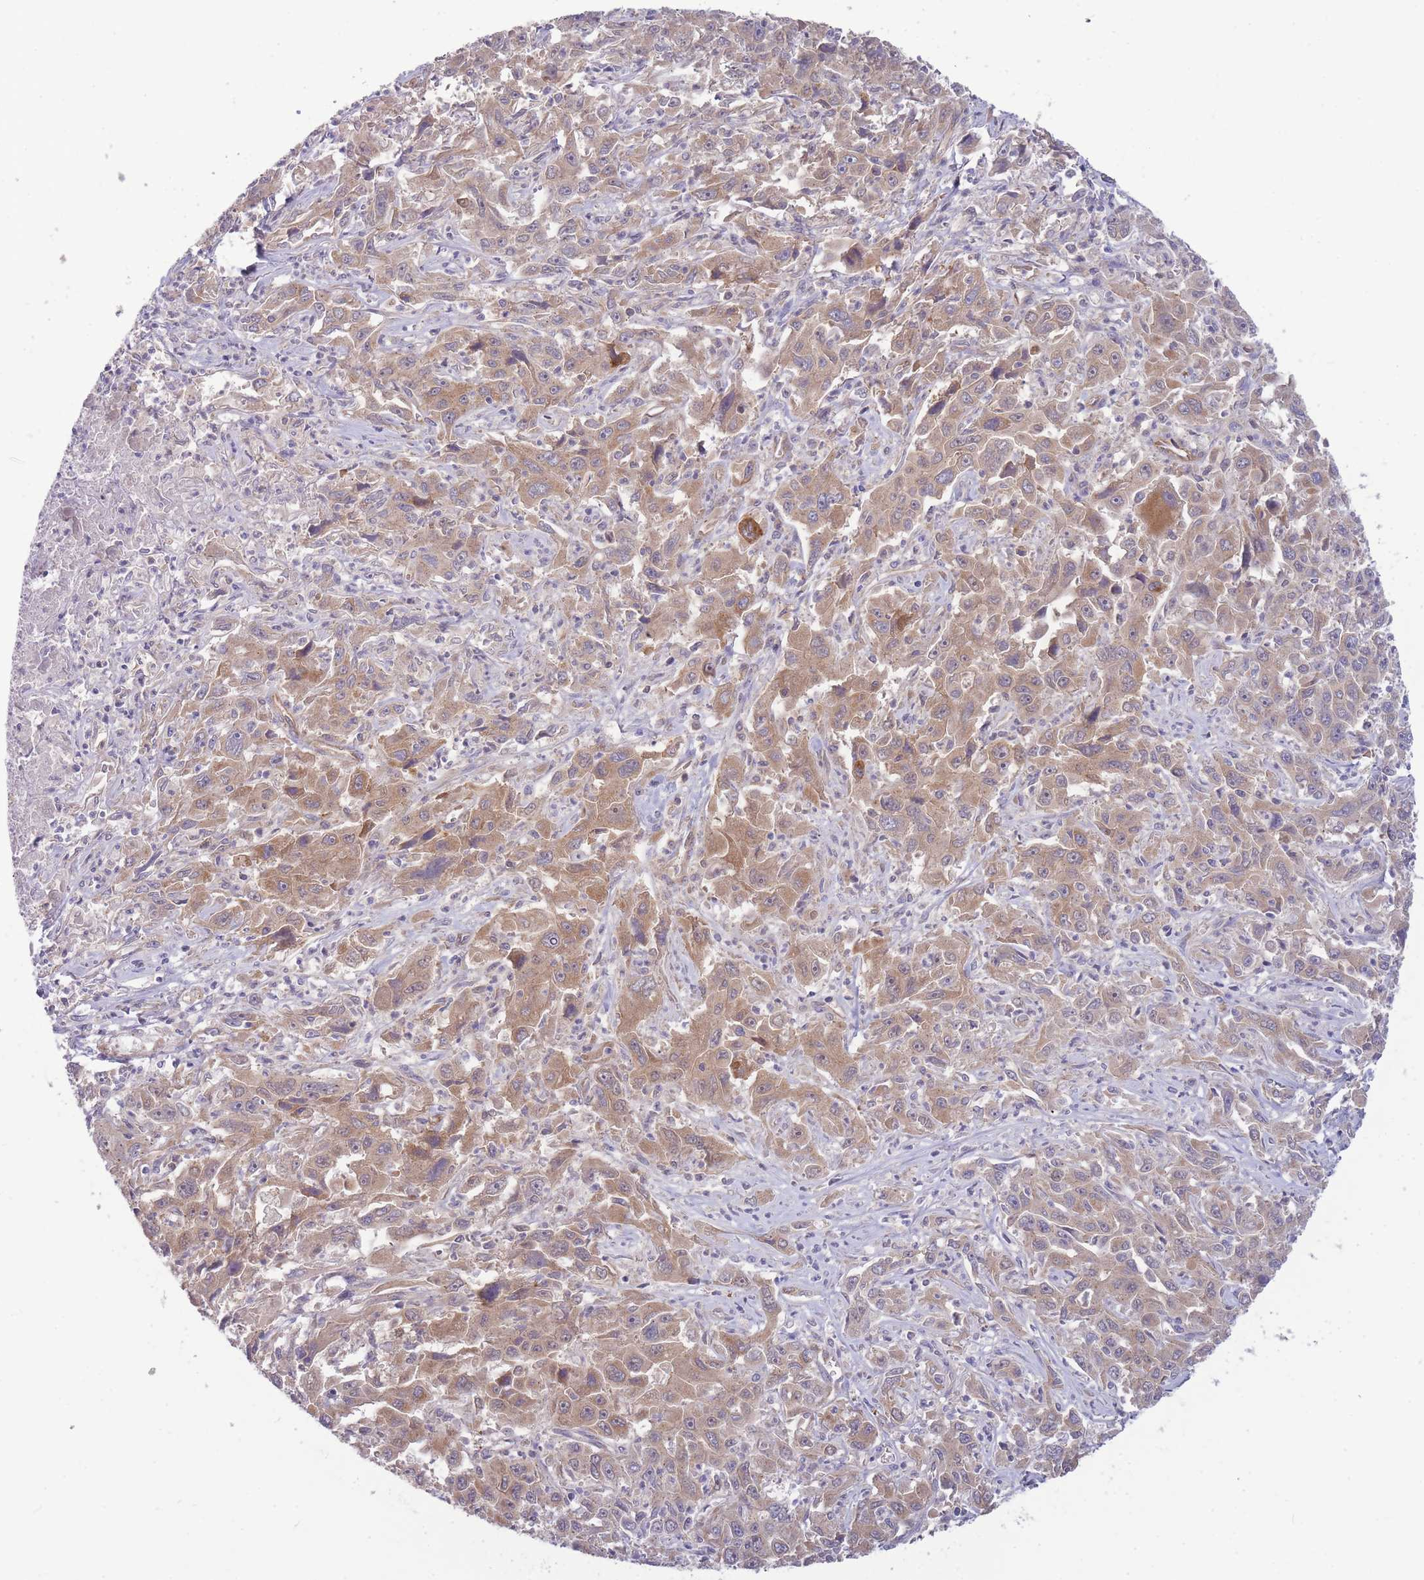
{"staining": {"intensity": "weak", "quantity": ">75%", "location": "cytoplasmic/membranous"}, "tissue": "liver cancer", "cell_type": "Tumor cells", "image_type": "cancer", "snomed": [{"axis": "morphology", "description": "Carcinoma, Hepatocellular, NOS"}, {"axis": "topography", "description": "Liver"}], "caption": "Protein expression analysis of human liver cancer reveals weak cytoplasmic/membranous expression in about >75% of tumor cells.", "gene": "NDUFAF5", "patient": {"sex": "male", "age": 63}}